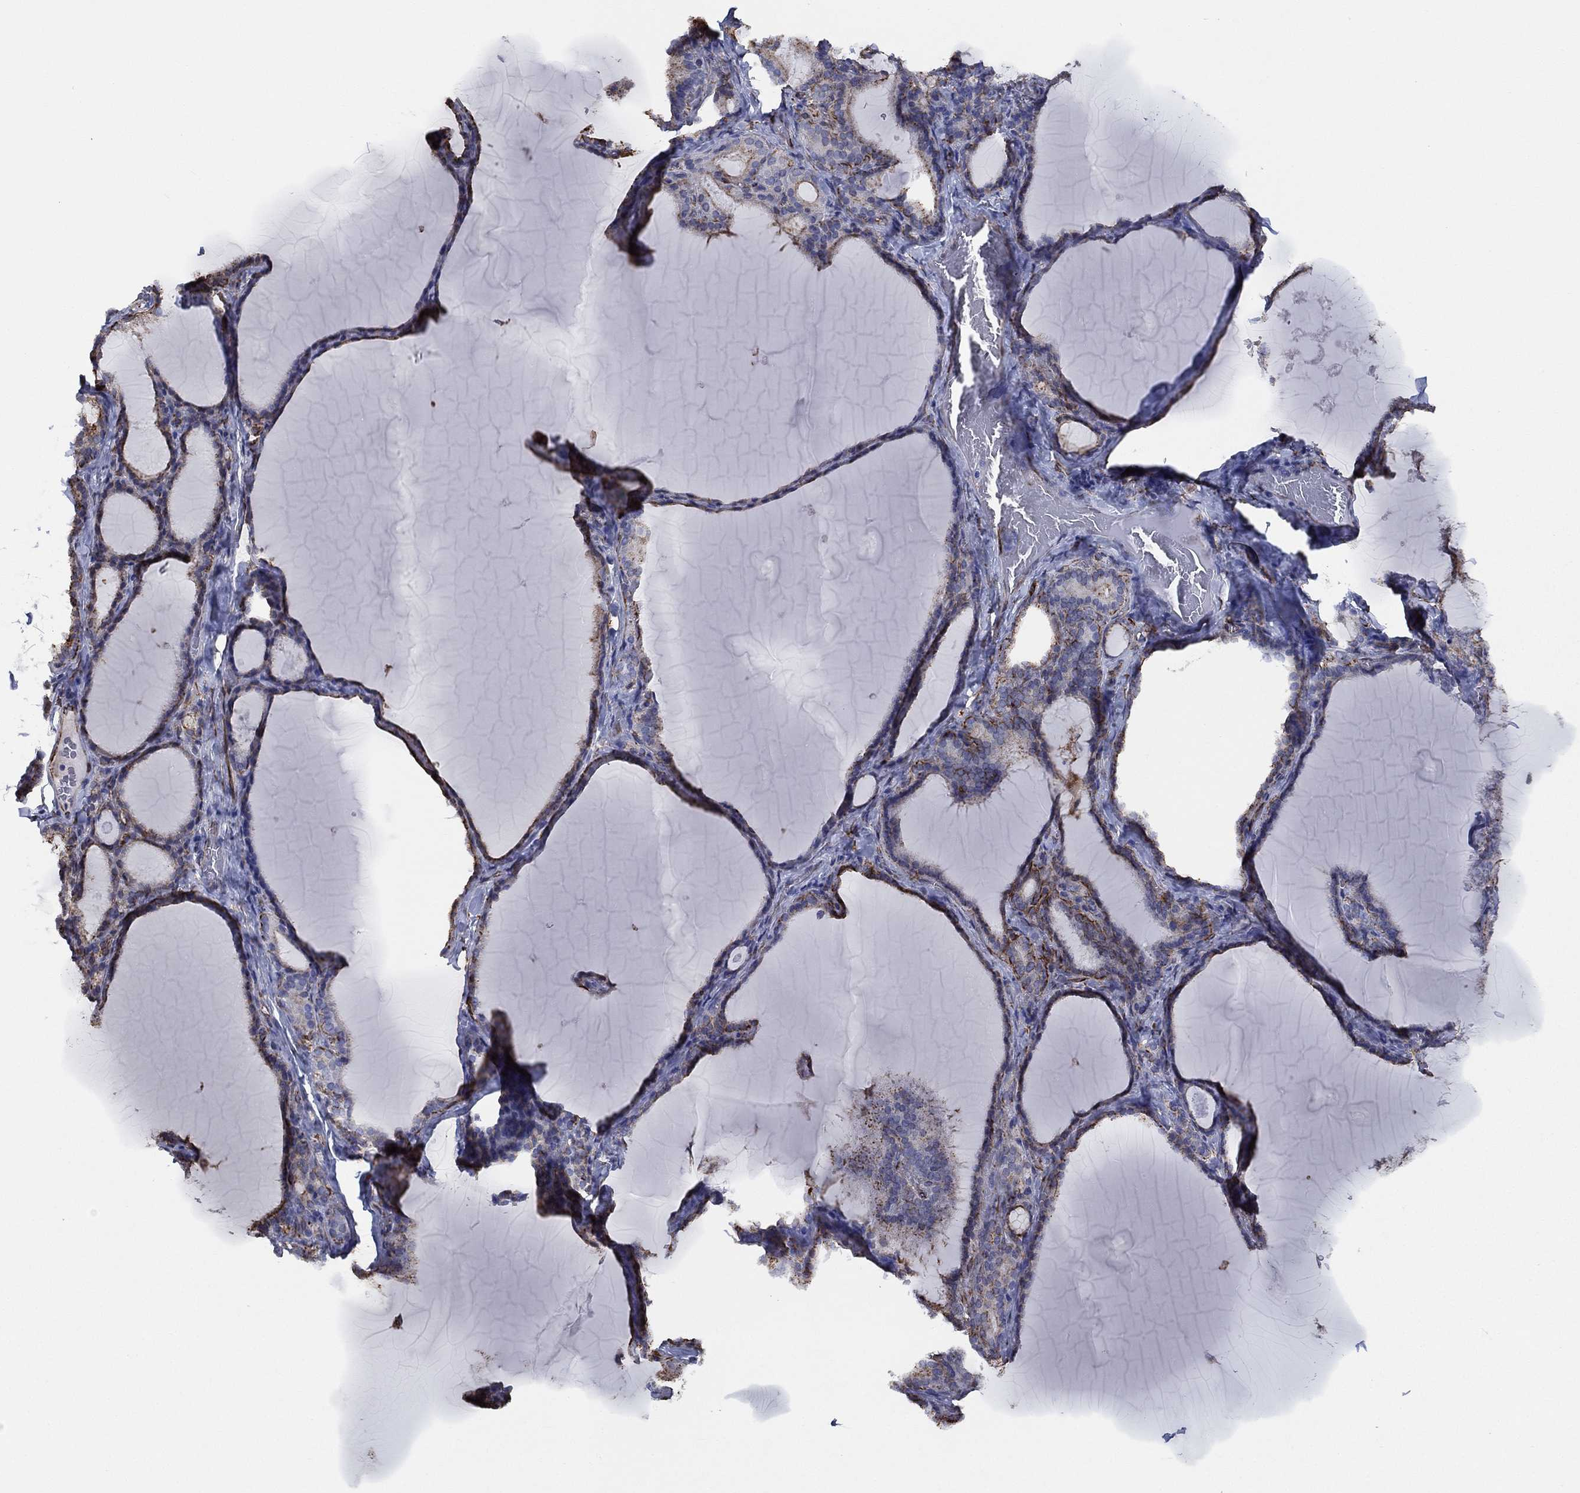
{"staining": {"intensity": "negative", "quantity": "none", "location": "none"}, "tissue": "thyroid gland", "cell_type": "Glandular cells", "image_type": "normal", "snomed": [{"axis": "morphology", "description": "Normal tissue, NOS"}, {"axis": "morphology", "description": "Hyperplasia, NOS"}, {"axis": "topography", "description": "Thyroid gland"}], "caption": "Immunohistochemical staining of unremarkable human thyroid gland exhibits no significant positivity in glandular cells. (DAB immunohistochemistry (IHC) with hematoxylin counter stain).", "gene": "MAS1", "patient": {"sex": "female", "age": 27}}